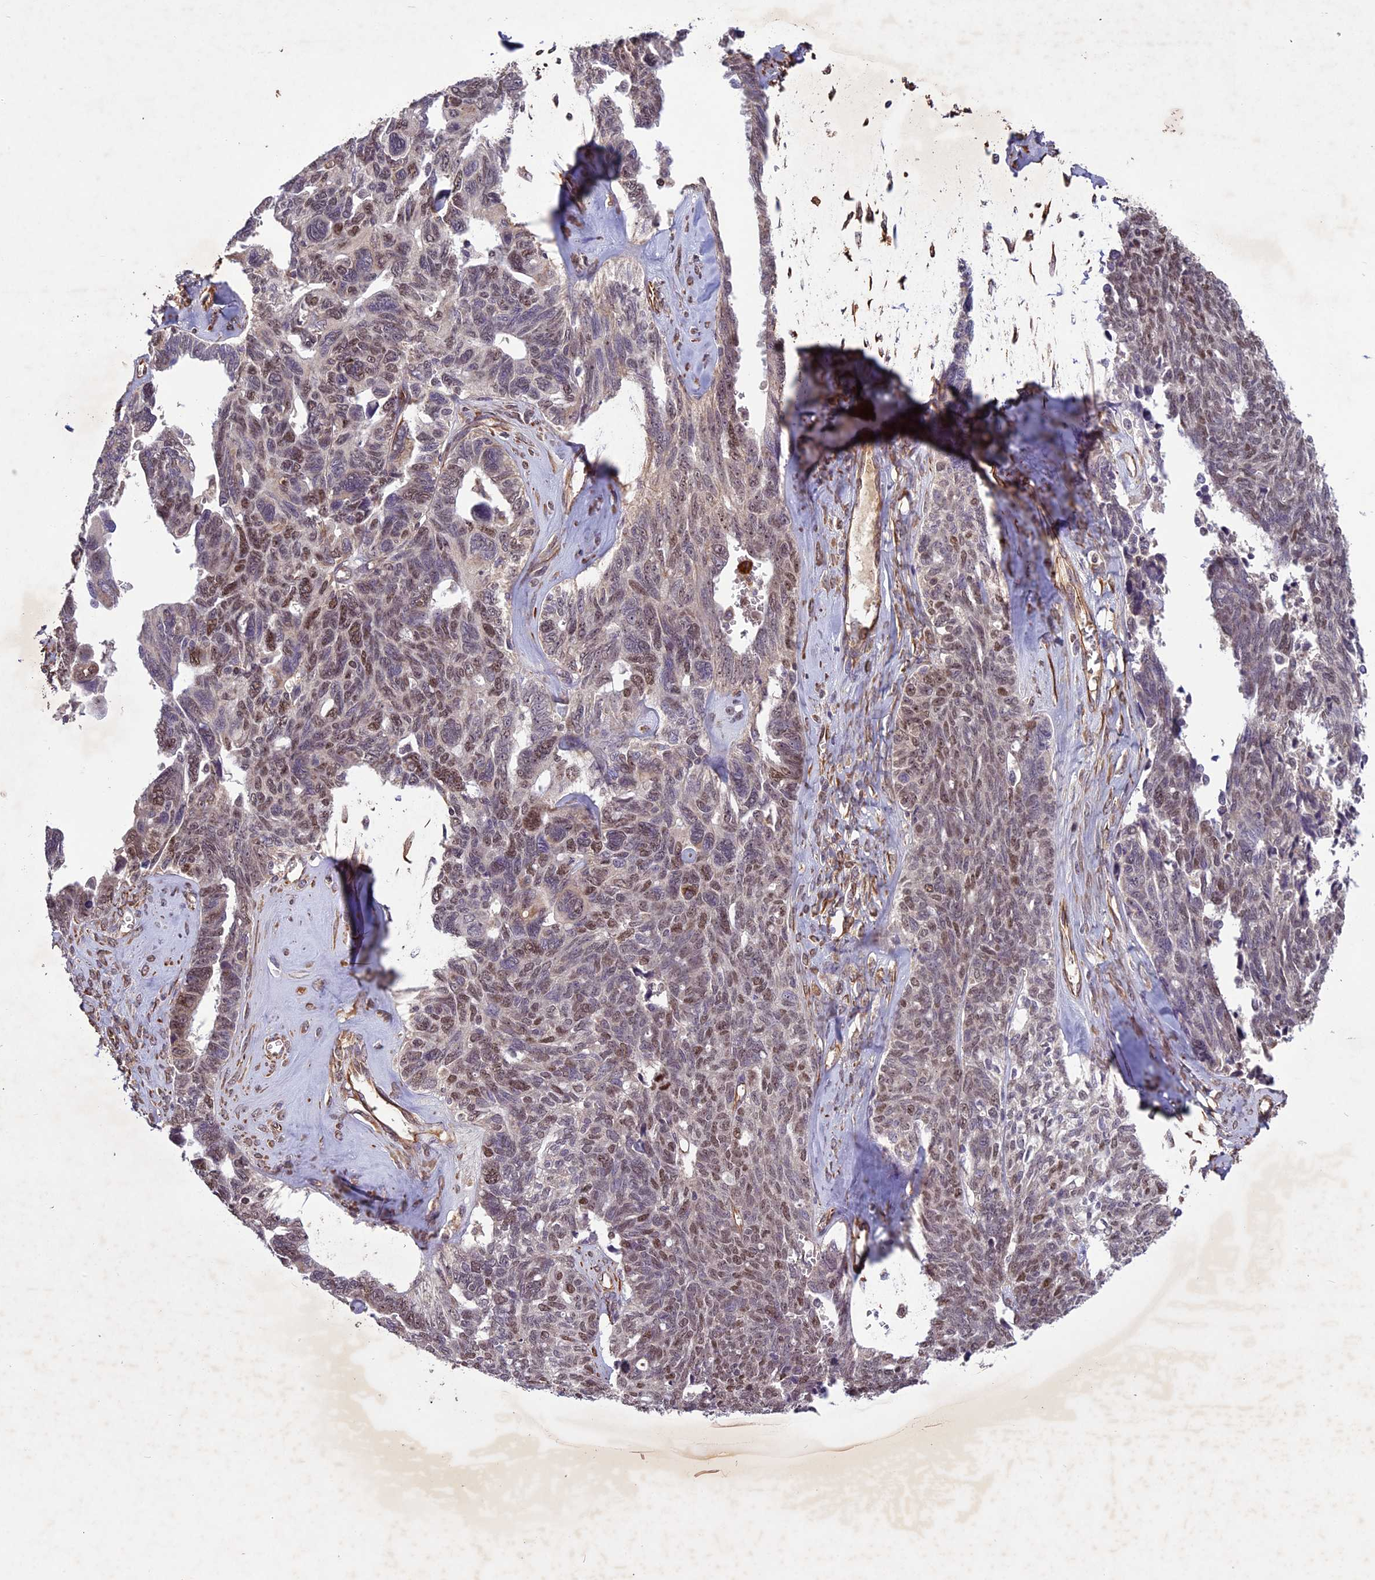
{"staining": {"intensity": "moderate", "quantity": "25%-75%", "location": "nuclear"}, "tissue": "ovarian cancer", "cell_type": "Tumor cells", "image_type": "cancer", "snomed": [{"axis": "morphology", "description": "Cystadenocarcinoma, serous, NOS"}, {"axis": "topography", "description": "Ovary"}], "caption": "Protein expression analysis of human ovarian serous cystadenocarcinoma reveals moderate nuclear staining in about 25%-75% of tumor cells.", "gene": "C3orf70", "patient": {"sex": "female", "age": 79}}